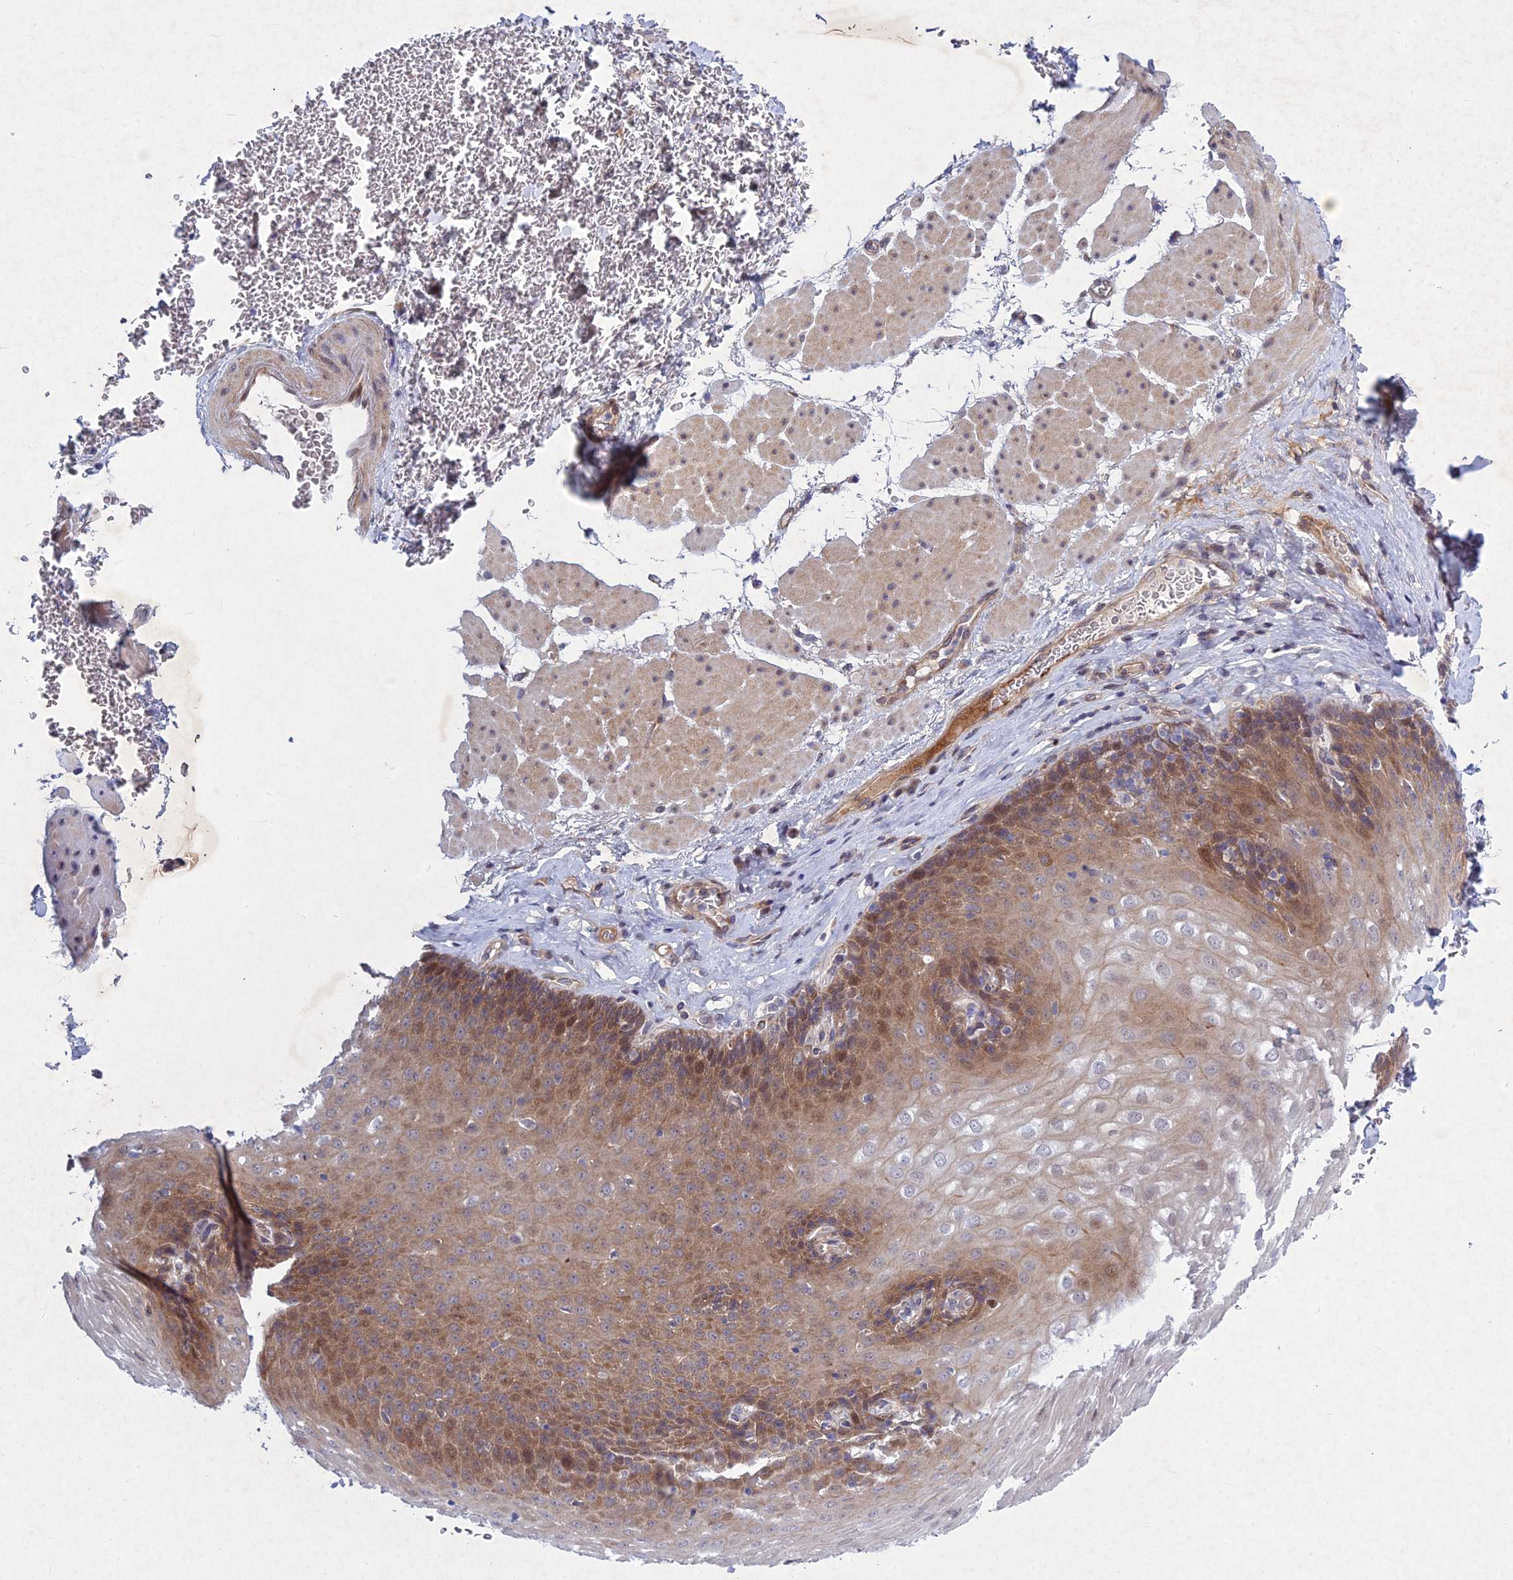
{"staining": {"intensity": "moderate", "quantity": "25%-75%", "location": "cytoplasmic/membranous"}, "tissue": "esophagus", "cell_type": "Squamous epithelial cells", "image_type": "normal", "snomed": [{"axis": "morphology", "description": "Normal tissue, NOS"}, {"axis": "topography", "description": "Esophagus"}], "caption": "A photomicrograph showing moderate cytoplasmic/membranous positivity in about 25%-75% of squamous epithelial cells in normal esophagus, as visualized by brown immunohistochemical staining.", "gene": "PTHLH", "patient": {"sex": "female", "age": 66}}